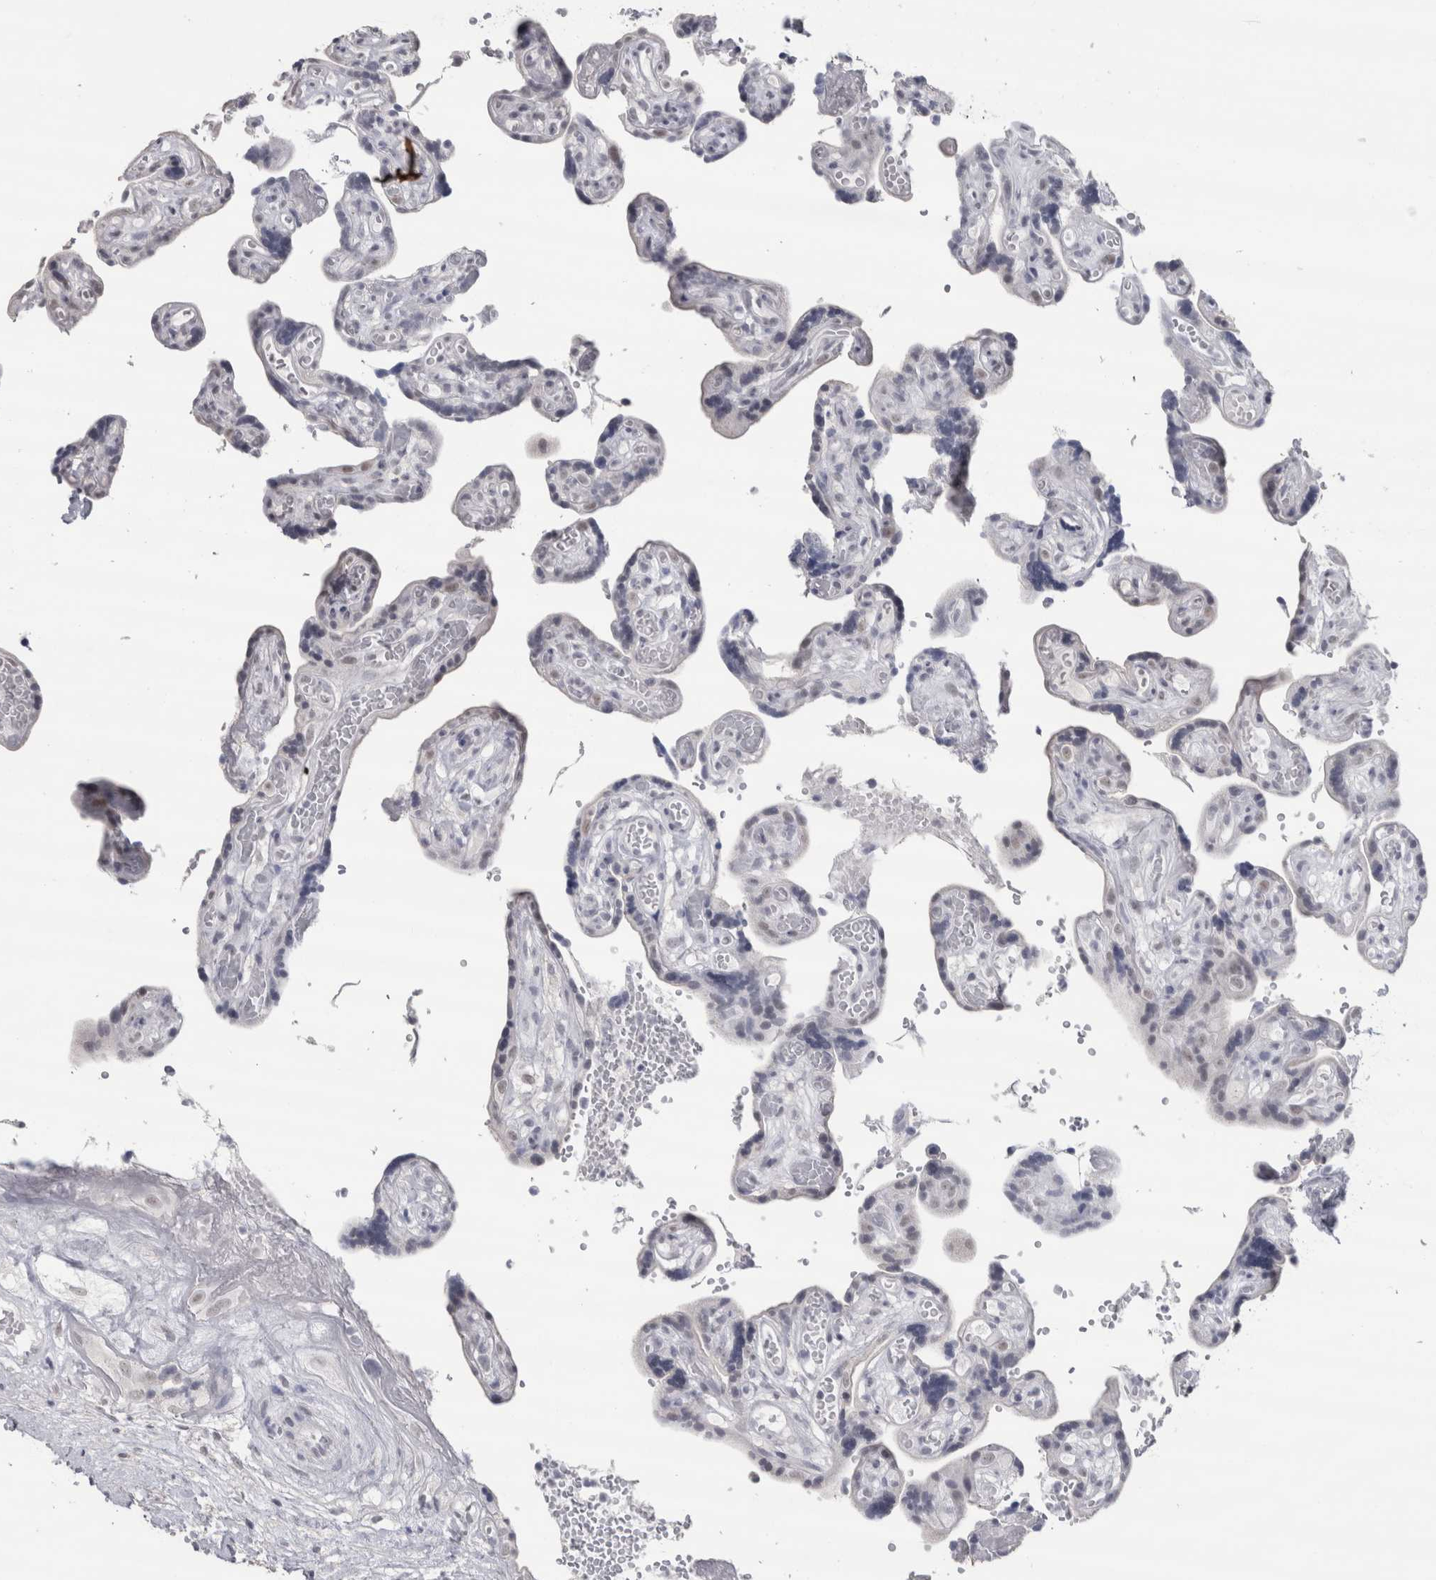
{"staining": {"intensity": "weak", "quantity": ">75%", "location": "nuclear"}, "tissue": "placenta", "cell_type": "Decidual cells", "image_type": "normal", "snomed": [{"axis": "morphology", "description": "Normal tissue, NOS"}, {"axis": "topography", "description": "Placenta"}], "caption": "Immunohistochemical staining of benign human placenta exhibits >75% levels of weak nuclear protein expression in about >75% of decidual cells.", "gene": "CDH17", "patient": {"sex": "female", "age": 30}}